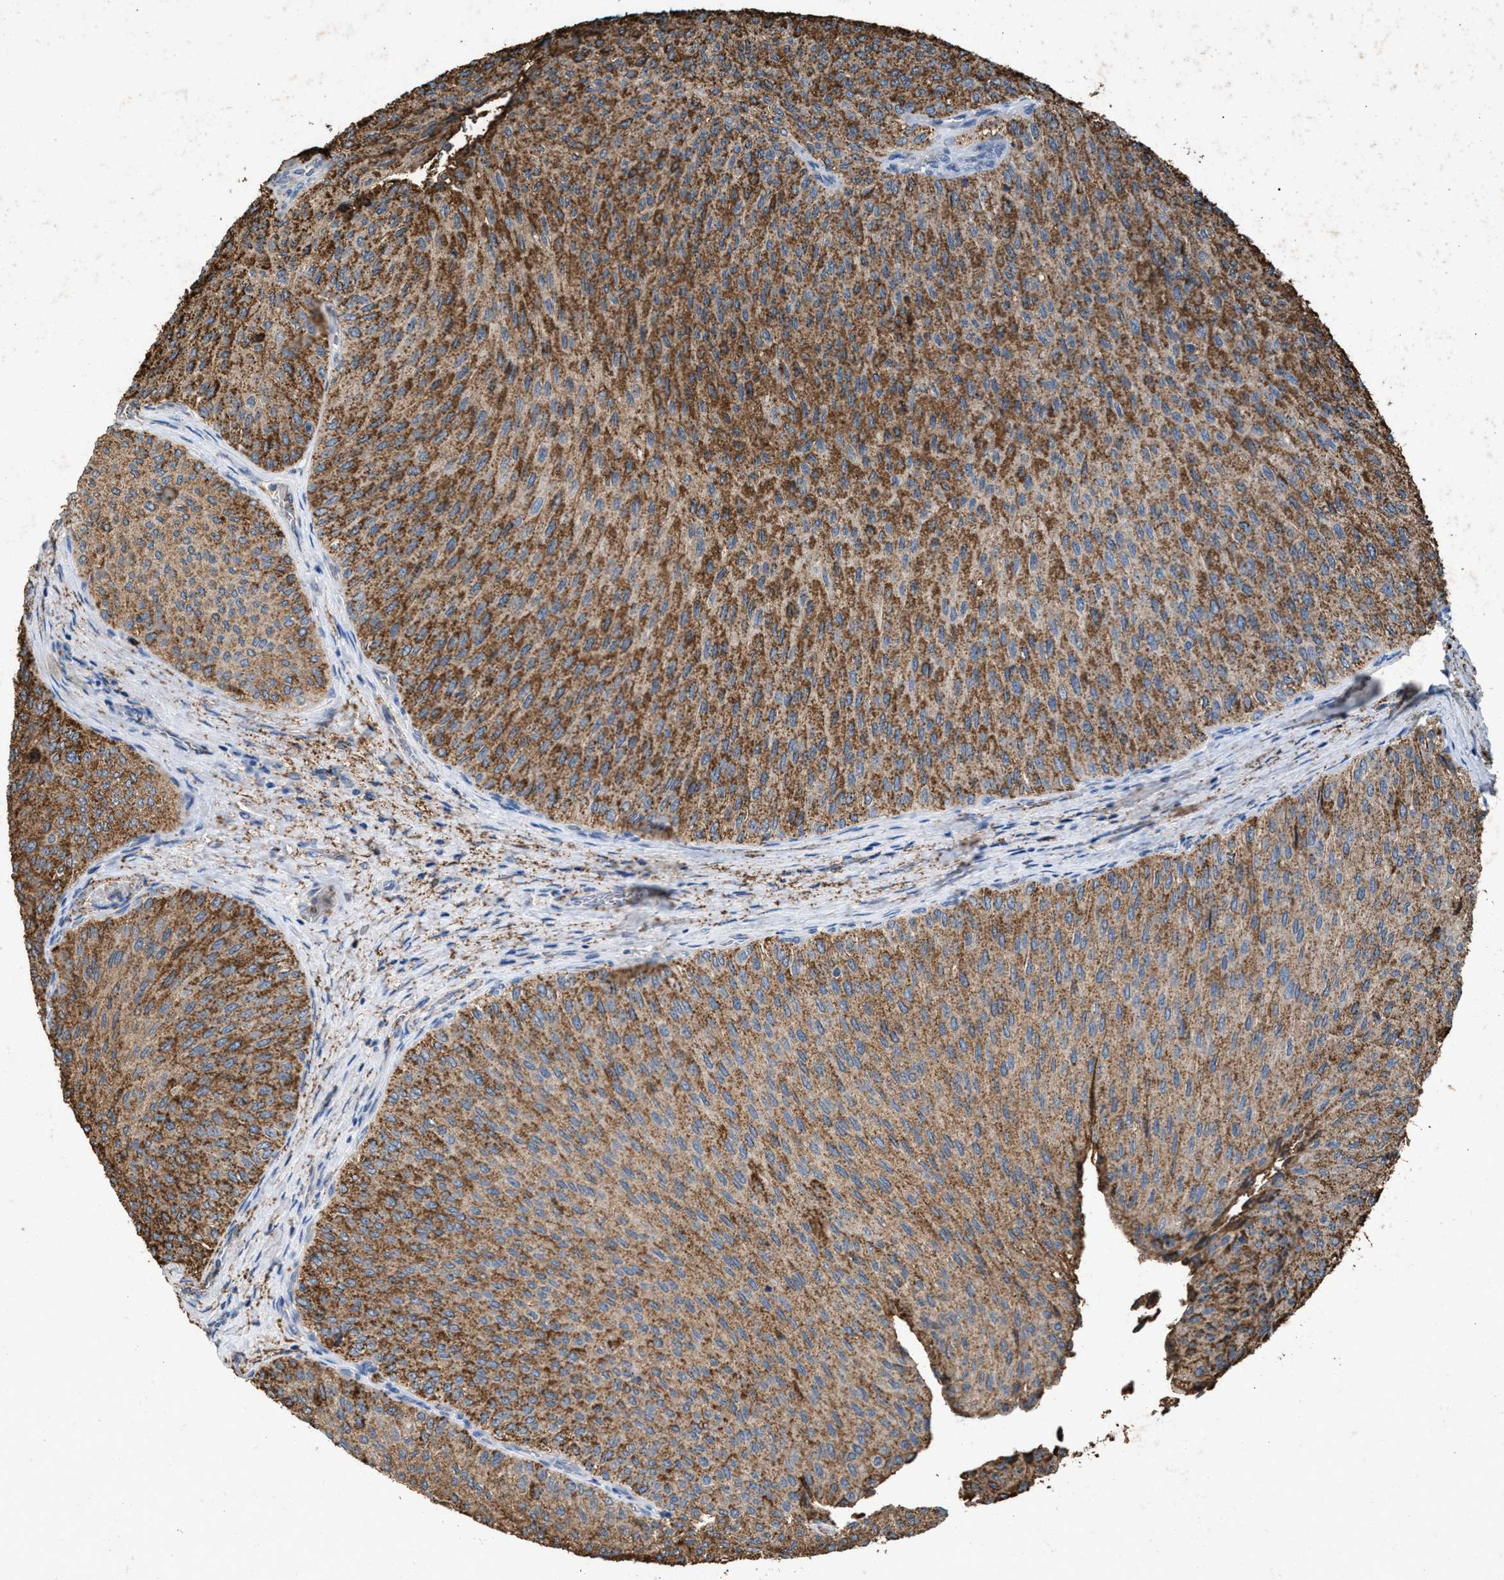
{"staining": {"intensity": "moderate", "quantity": ">75%", "location": "cytoplasmic/membranous"}, "tissue": "urothelial cancer", "cell_type": "Tumor cells", "image_type": "cancer", "snomed": [{"axis": "morphology", "description": "Urothelial carcinoma, Low grade"}, {"axis": "topography", "description": "Urinary bladder"}], "caption": "An immunohistochemistry micrograph of neoplastic tissue is shown. Protein staining in brown labels moderate cytoplasmic/membranous positivity in urothelial carcinoma (low-grade) within tumor cells.", "gene": "LTB4R2", "patient": {"sex": "male", "age": 78}}